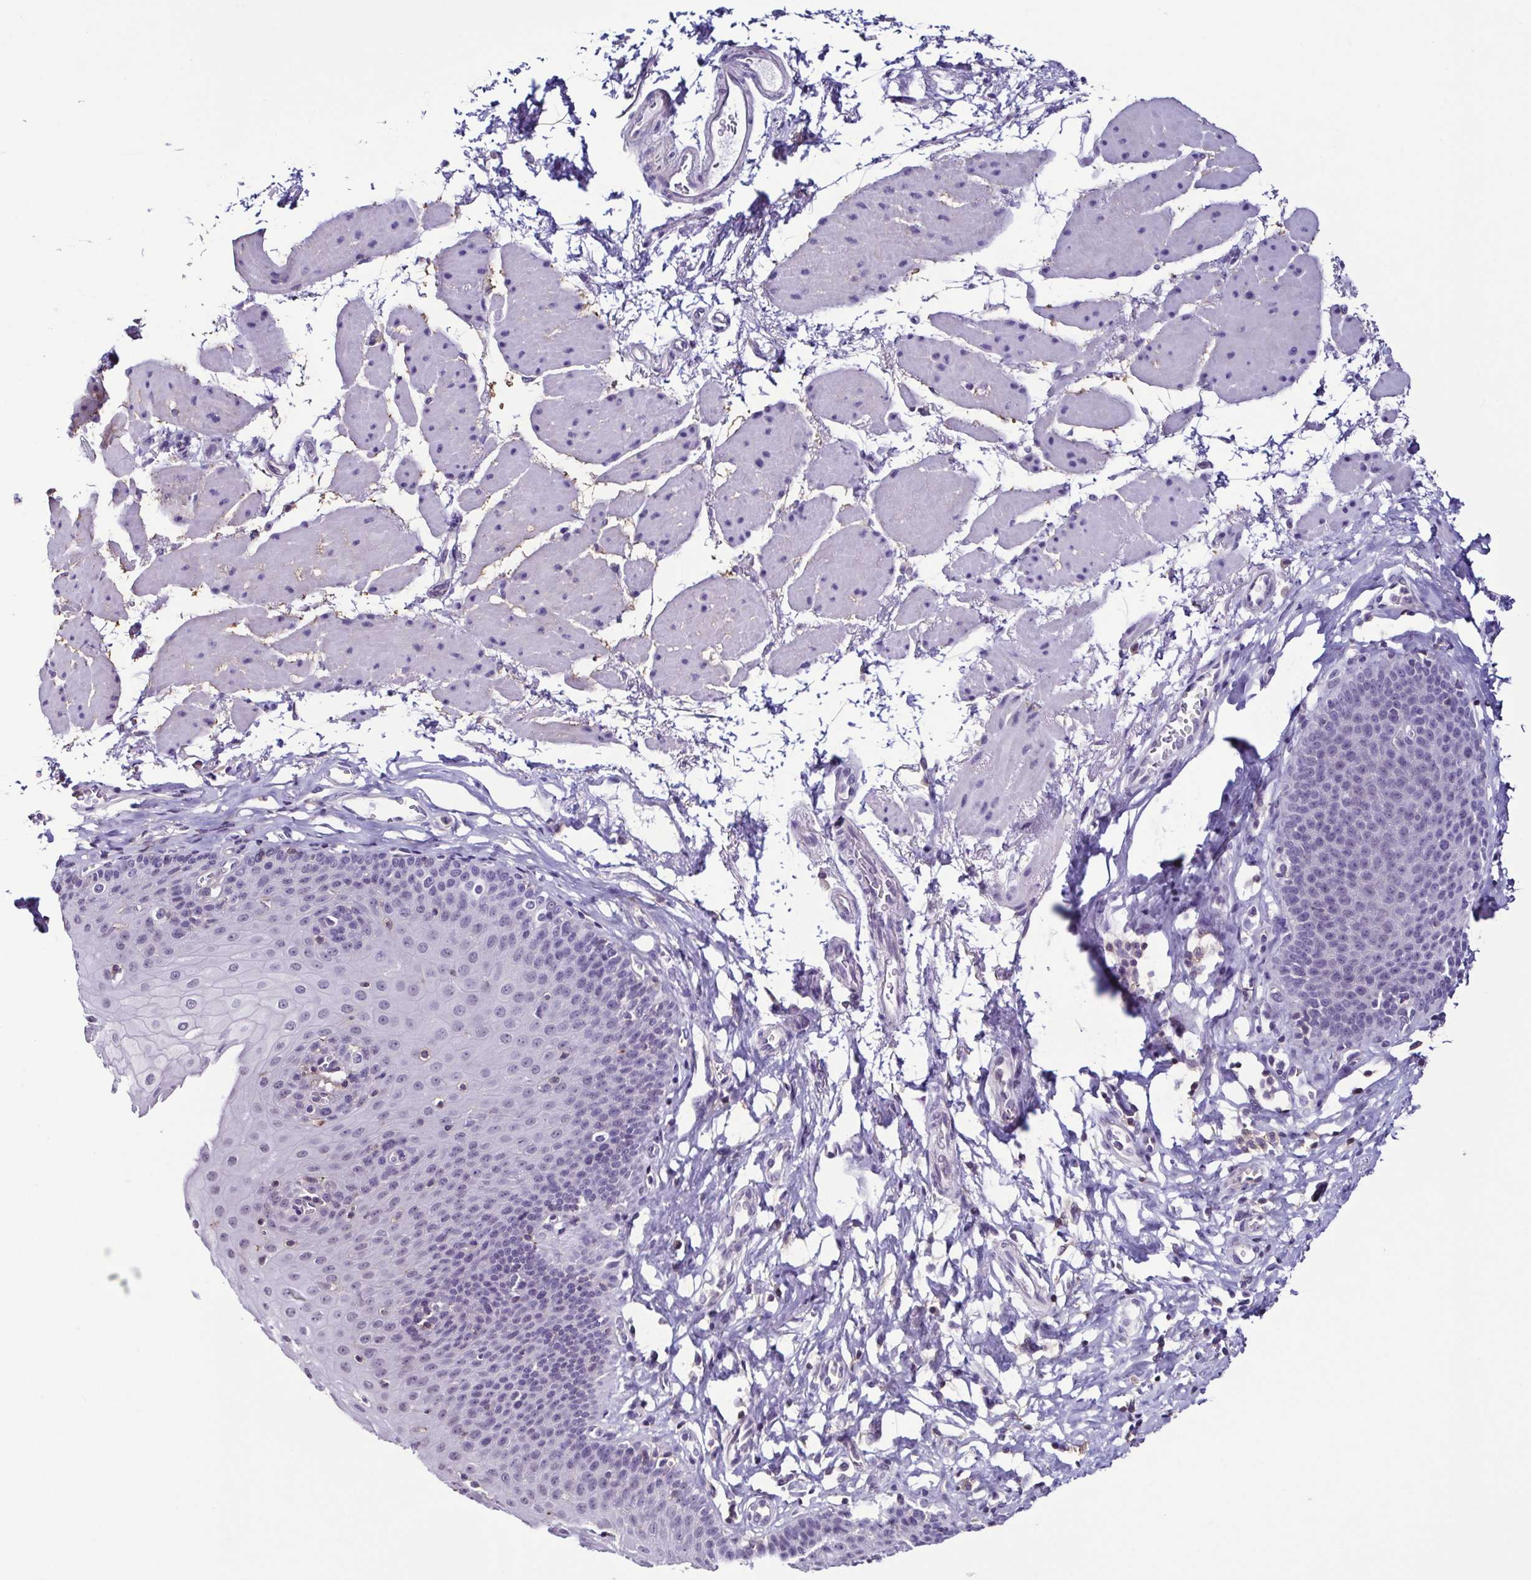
{"staining": {"intensity": "negative", "quantity": "none", "location": "none"}, "tissue": "esophagus", "cell_type": "Squamous epithelial cells", "image_type": "normal", "snomed": [{"axis": "morphology", "description": "Normal tissue, NOS"}, {"axis": "topography", "description": "Esophagus"}], "caption": "This micrograph is of benign esophagus stained with immunohistochemistry to label a protein in brown with the nuclei are counter-stained blue. There is no positivity in squamous epithelial cells. The staining is performed using DAB brown chromogen with nuclei counter-stained in using hematoxylin.", "gene": "TNNT2", "patient": {"sex": "female", "age": 81}}